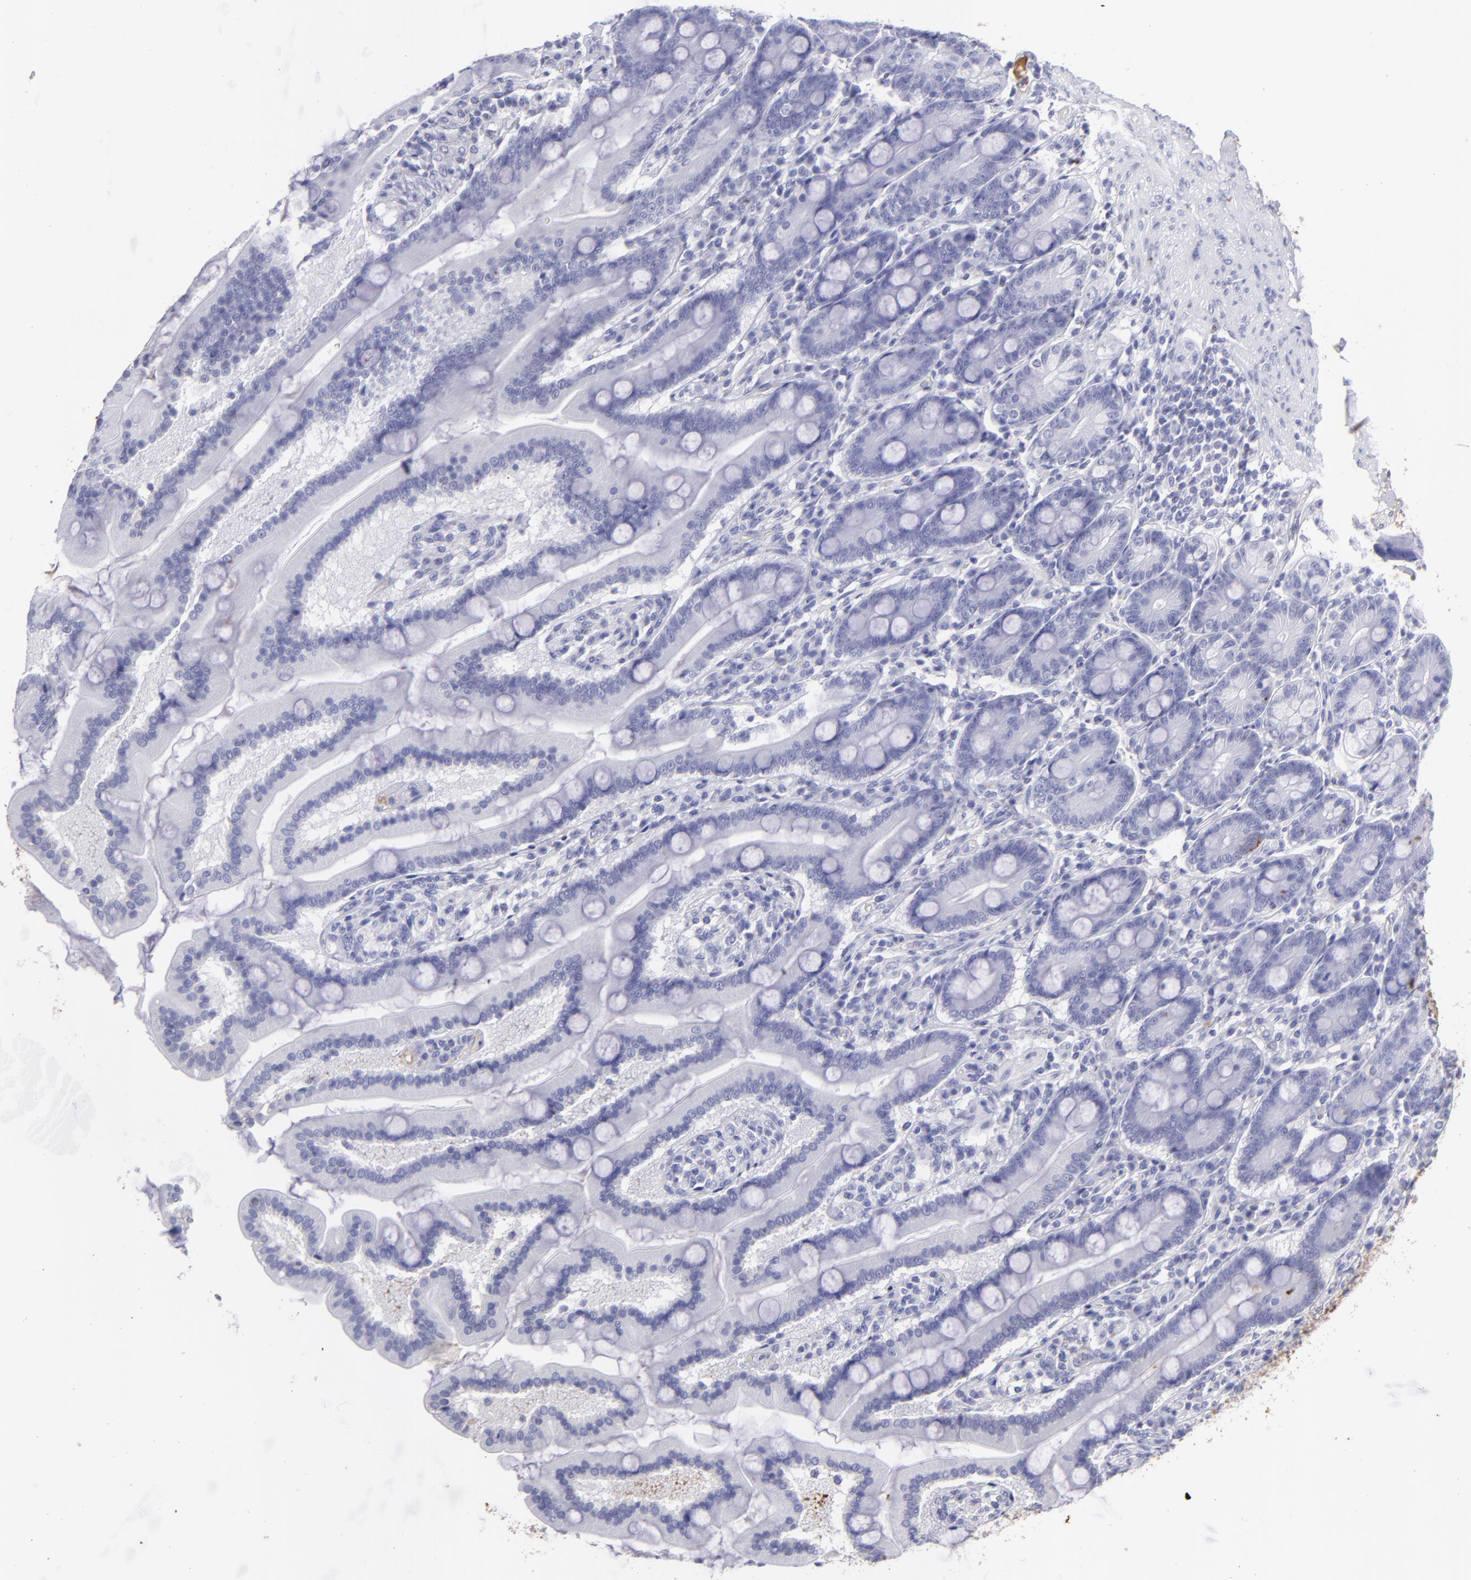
{"staining": {"intensity": "weak", "quantity": "<25%", "location": "cytoplasmic/membranous"}, "tissue": "duodenum", "cell_type": "Glandular cells", "image_type": "normal", "snomed": [{"axis": "morphology", "description": "Normal tissue, NOS"}, {"axis": "topography", "description": "Duodenum"}], "caption": "IHC image of unremarkable duodenum stained for a protein (brown), which reveals no staining in glandular cells. Brightfield microscopy of immunohistochemistry stained with DAB (brown) and hematoxylin (blue), captured at high magnification.", "gene": "FGB", "patient": {"sex": "female", "age": 64}}